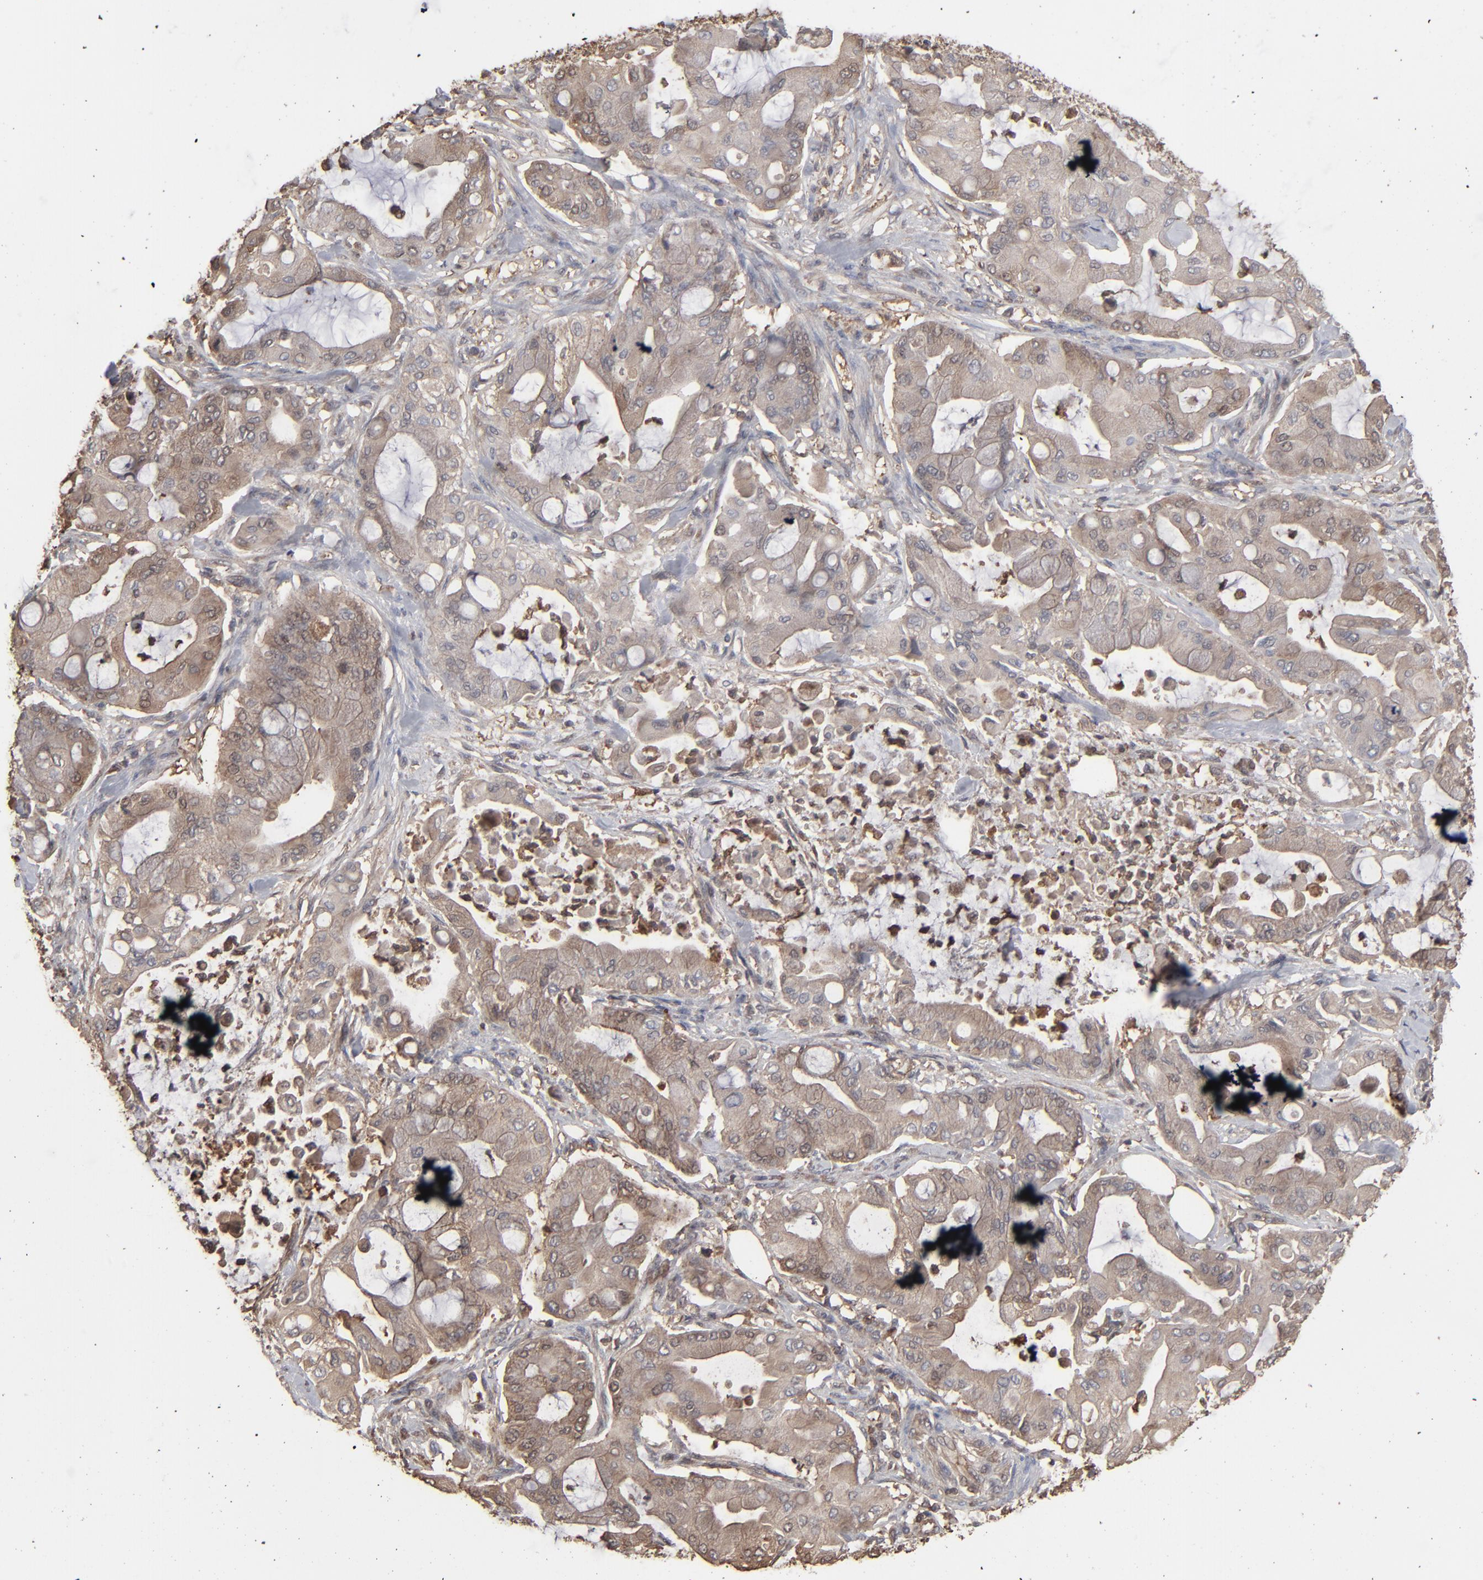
{"staining": {"intensity": "moderate", "quantity": ">75%", "location": "cytoplasmic/membranous"}, "tissue": "pancreatic cancer", "cell_type": "Tumor cells", "image_type": "cancer", "snomed": [{"axis": "morphology", "description": "Adenocarcinoma, NOS"}, {"axis": "morphology", "description": "Adenocarcinoma, metastatic, NOS"}, {"axis": "topography", "description": "Lymph node"}, {"axis": "topography", "description": "Pancreas"}, {"axis": "topography", "description": "Duodenum"}], "caption": "Pancreatic adenocarcinoma stained with a brown dye demonstrates moderate cytoplasmic/membranous positive positivity in approximately >75% of tumor cells.", "gene": "NME1-NME2", "patient": {"sex": "female", "age": 64}}